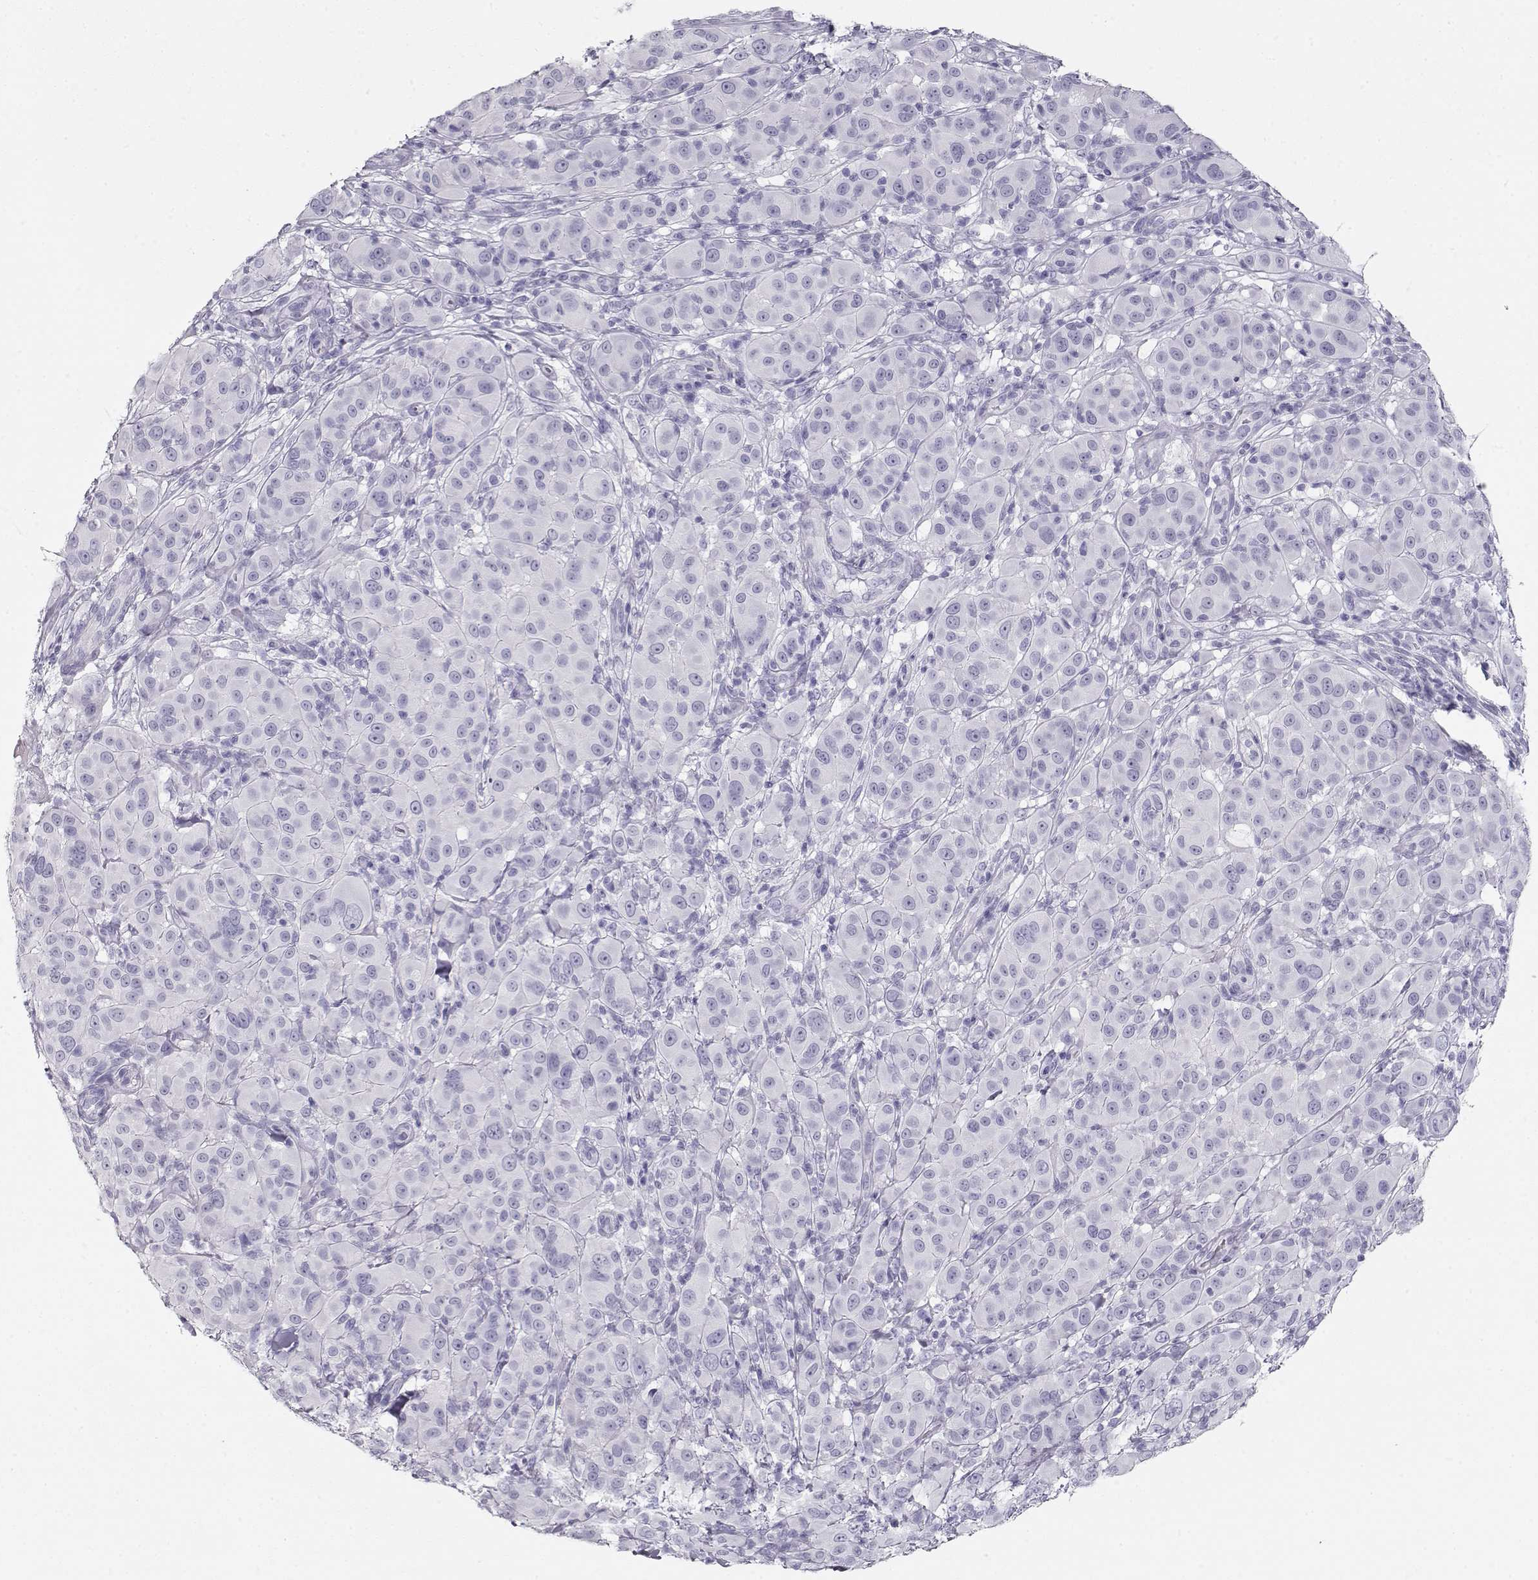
{"staining": {"intensity": "negative", "quantity": "none", "location": "none"}, "tissue": "melanoma", "cell_type": "Tumor cells", "image_type": "cancer", "snomed": [{"axis": "morphology", "description": "Malignant melanoma, NOS"}, {"axis": "topography", "description": "Skin"}], "caption": "This is an immunohistochemistry (IHC) photomicrograph of melanoma. There is no staining in tumor cells.", "gene": "MAGEC1", "patient": {"sex": "female", "age": 87}}